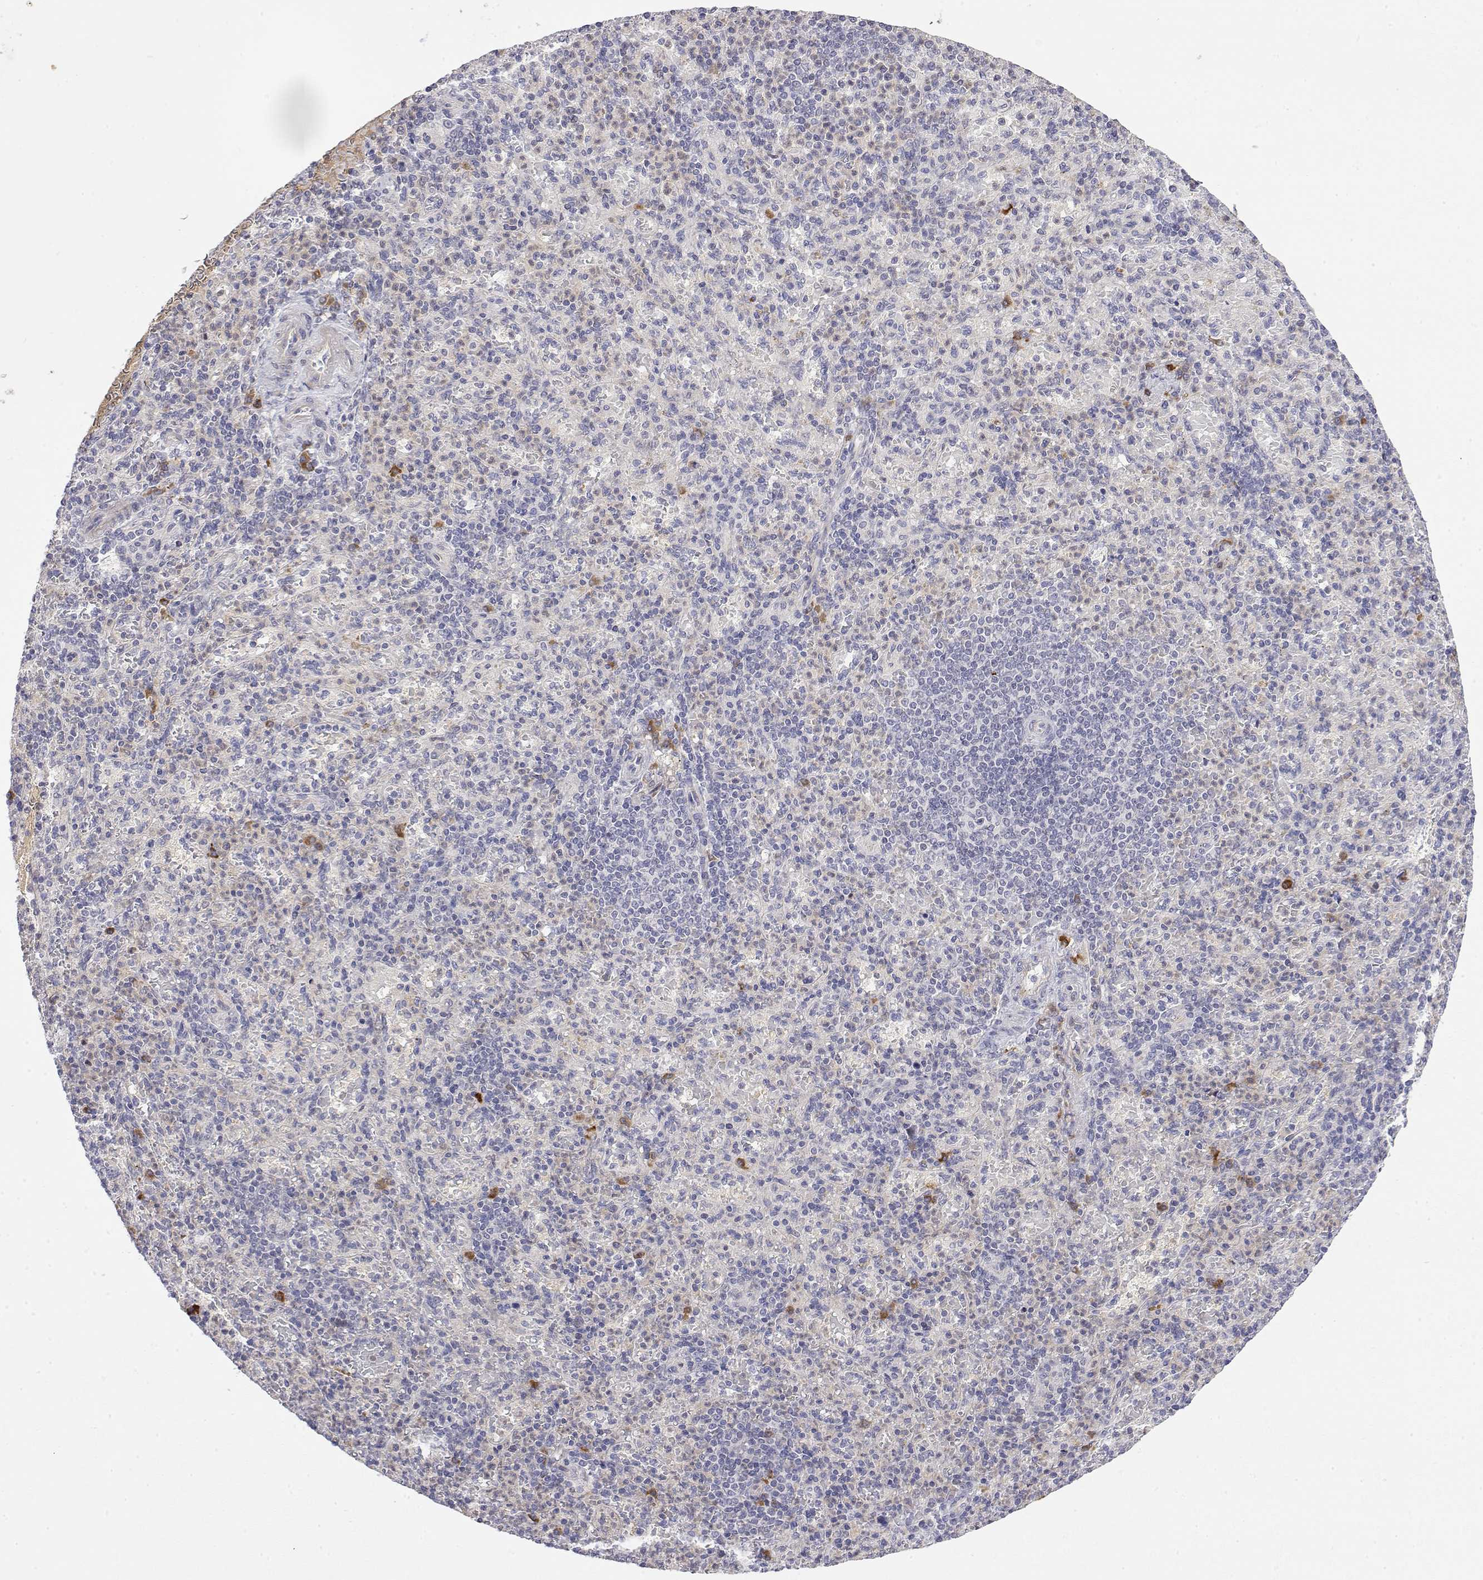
{"staining": {"intensity": "moderate", "quantity": "<25%", "location": "cytoplasmic/membranous"}, "tissue": "spleen", "cell_type": "Cells in red pulp", "image_type": "normal", "snomed": [{"axis": "morphology", "description": "Normal tissue, NOS"}, {"axis": "topography", "description": "Spleen"}], "caption": "Immunohistochemical staining of benign spleen shows moderate cytoplasmic/membranous protein expression in approximately <25% of cells in red pulp. (brown staining indicates protein expression, while blue staining denotes nuclei).", "gene": "IGFBP4", "patient": {"sex": "female", "age": 74}}